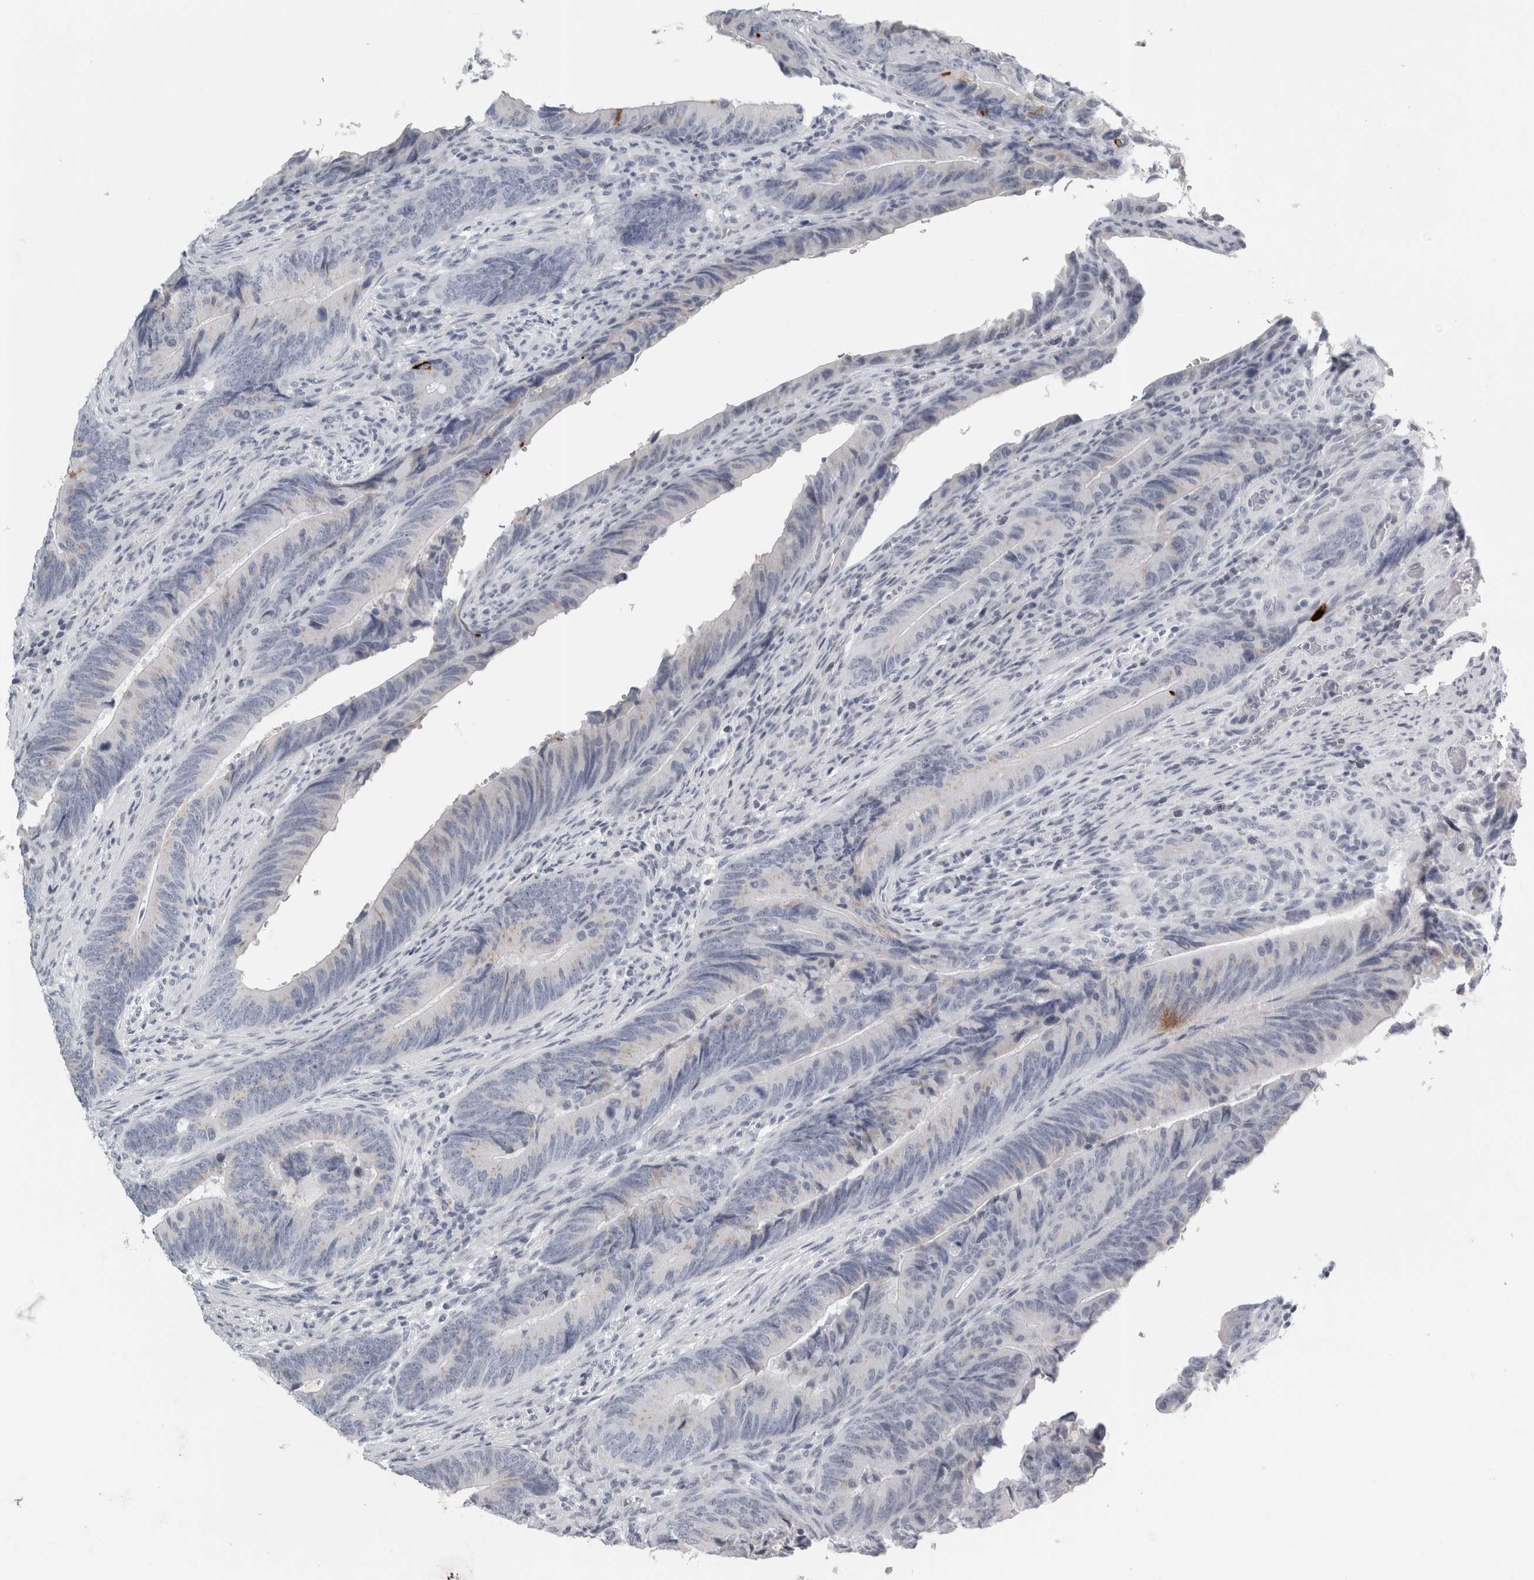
{"staining": {"intensity": "negative", "quantity": "none", "location": "none"}, "tissue": "colorectal cancer", "cell_type": "Tumor cells", "image_type": "cancer", "snomed": [{"axis": "morphology", "description": "Normal tissue, NOS"}, {"axis": "morphology", "description": "Adenocarcinoma, NOS"}, {"axis": "topography", "description": "Colon"}], "caption": "Tumor cells show no significant protein positivity in adenocarcinoma (colorectal).", "gene": "CPE", "patient": {"sex": "male", "age": 56}}